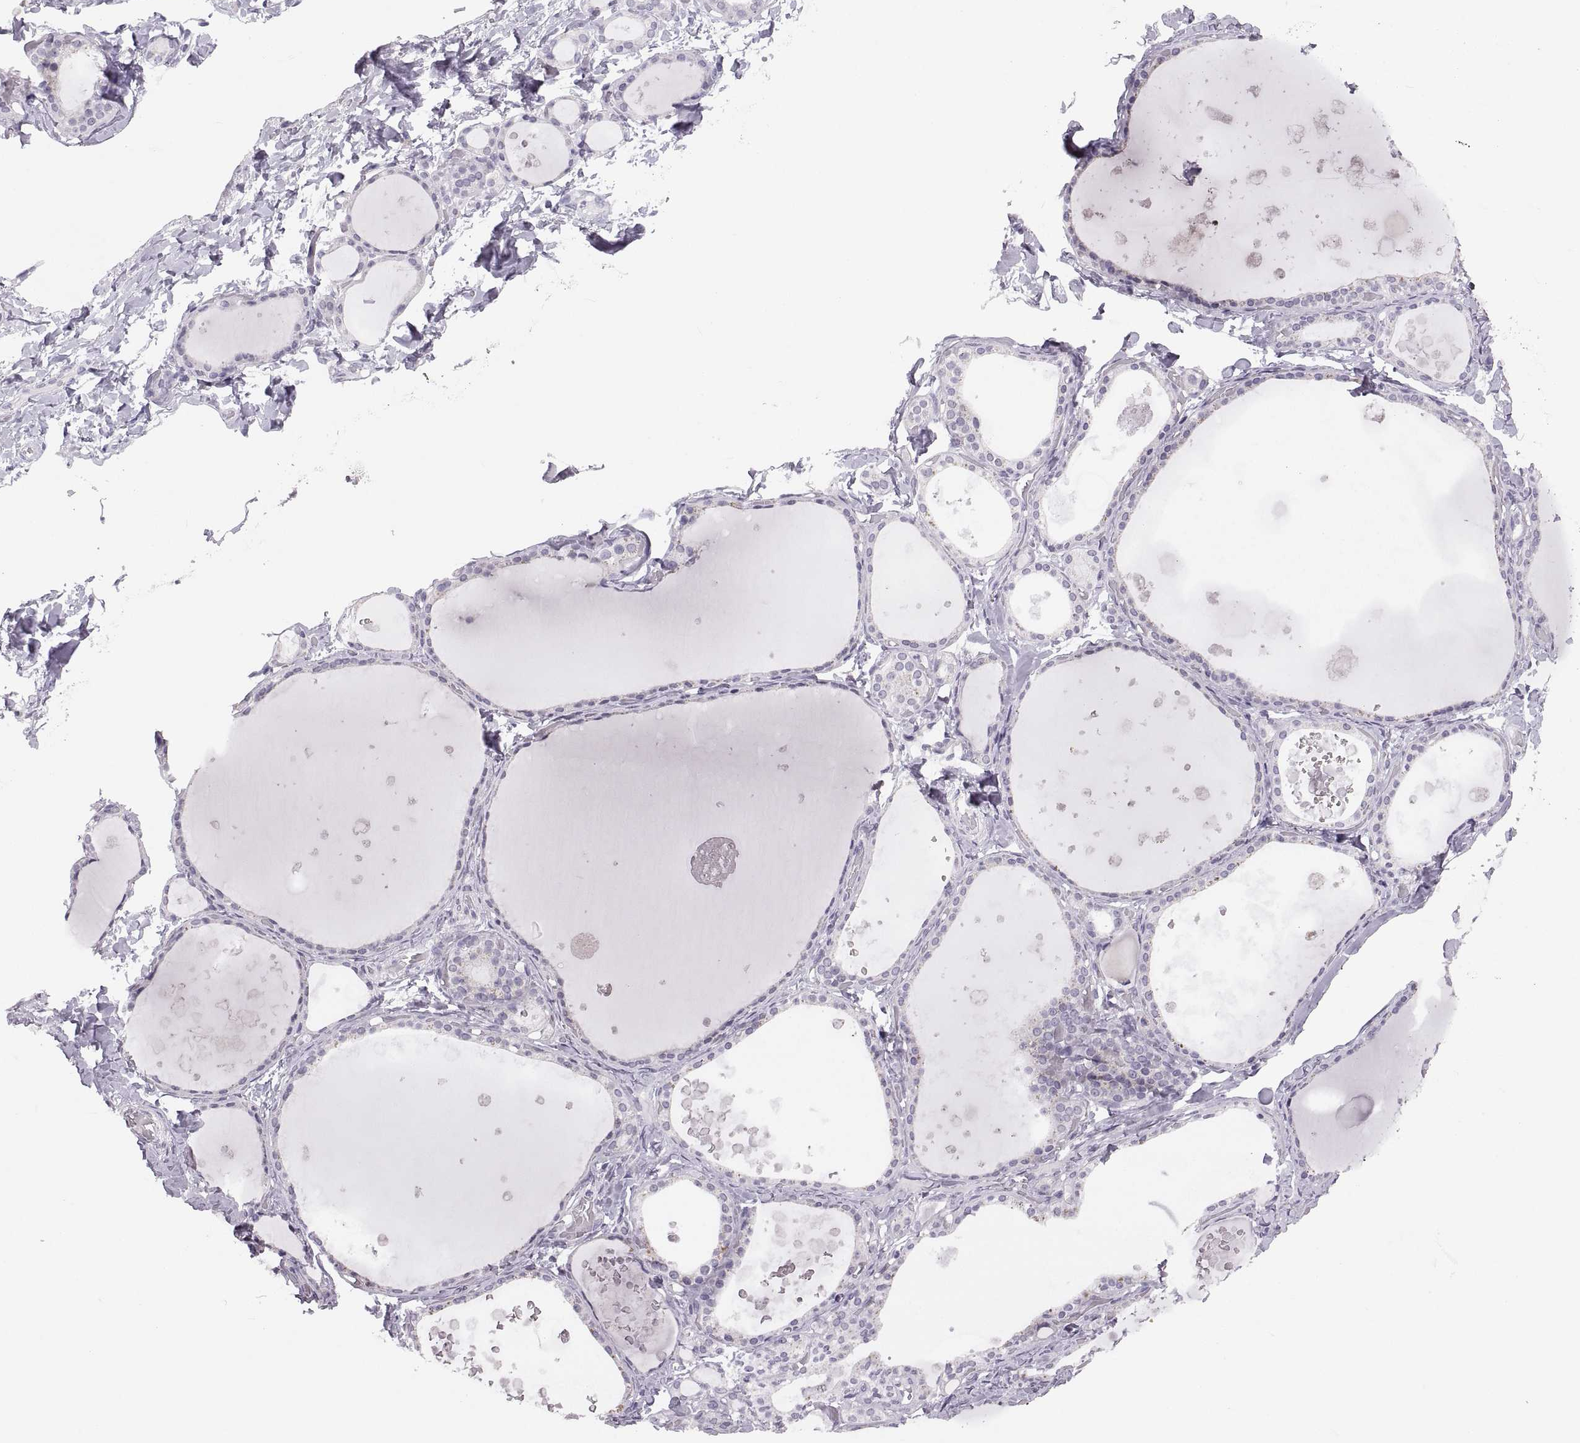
{"staining": {"intensity": "negative", "quantity": "none", "location": "none"}, "tissue": "thyroid gland", "cell_type": "Glandular cells", "image_type": "normal", "snomed": [{"axis": "morphology", "description": "Normal tissue, NOS"}, {"axis": "topography", "description": "Thyroid gland"}], "caption": "There is no significant positivity in glandular cells of thyroid gland.", "gene": "ADH6", "patient": {"sex": "female", "age": 56}}